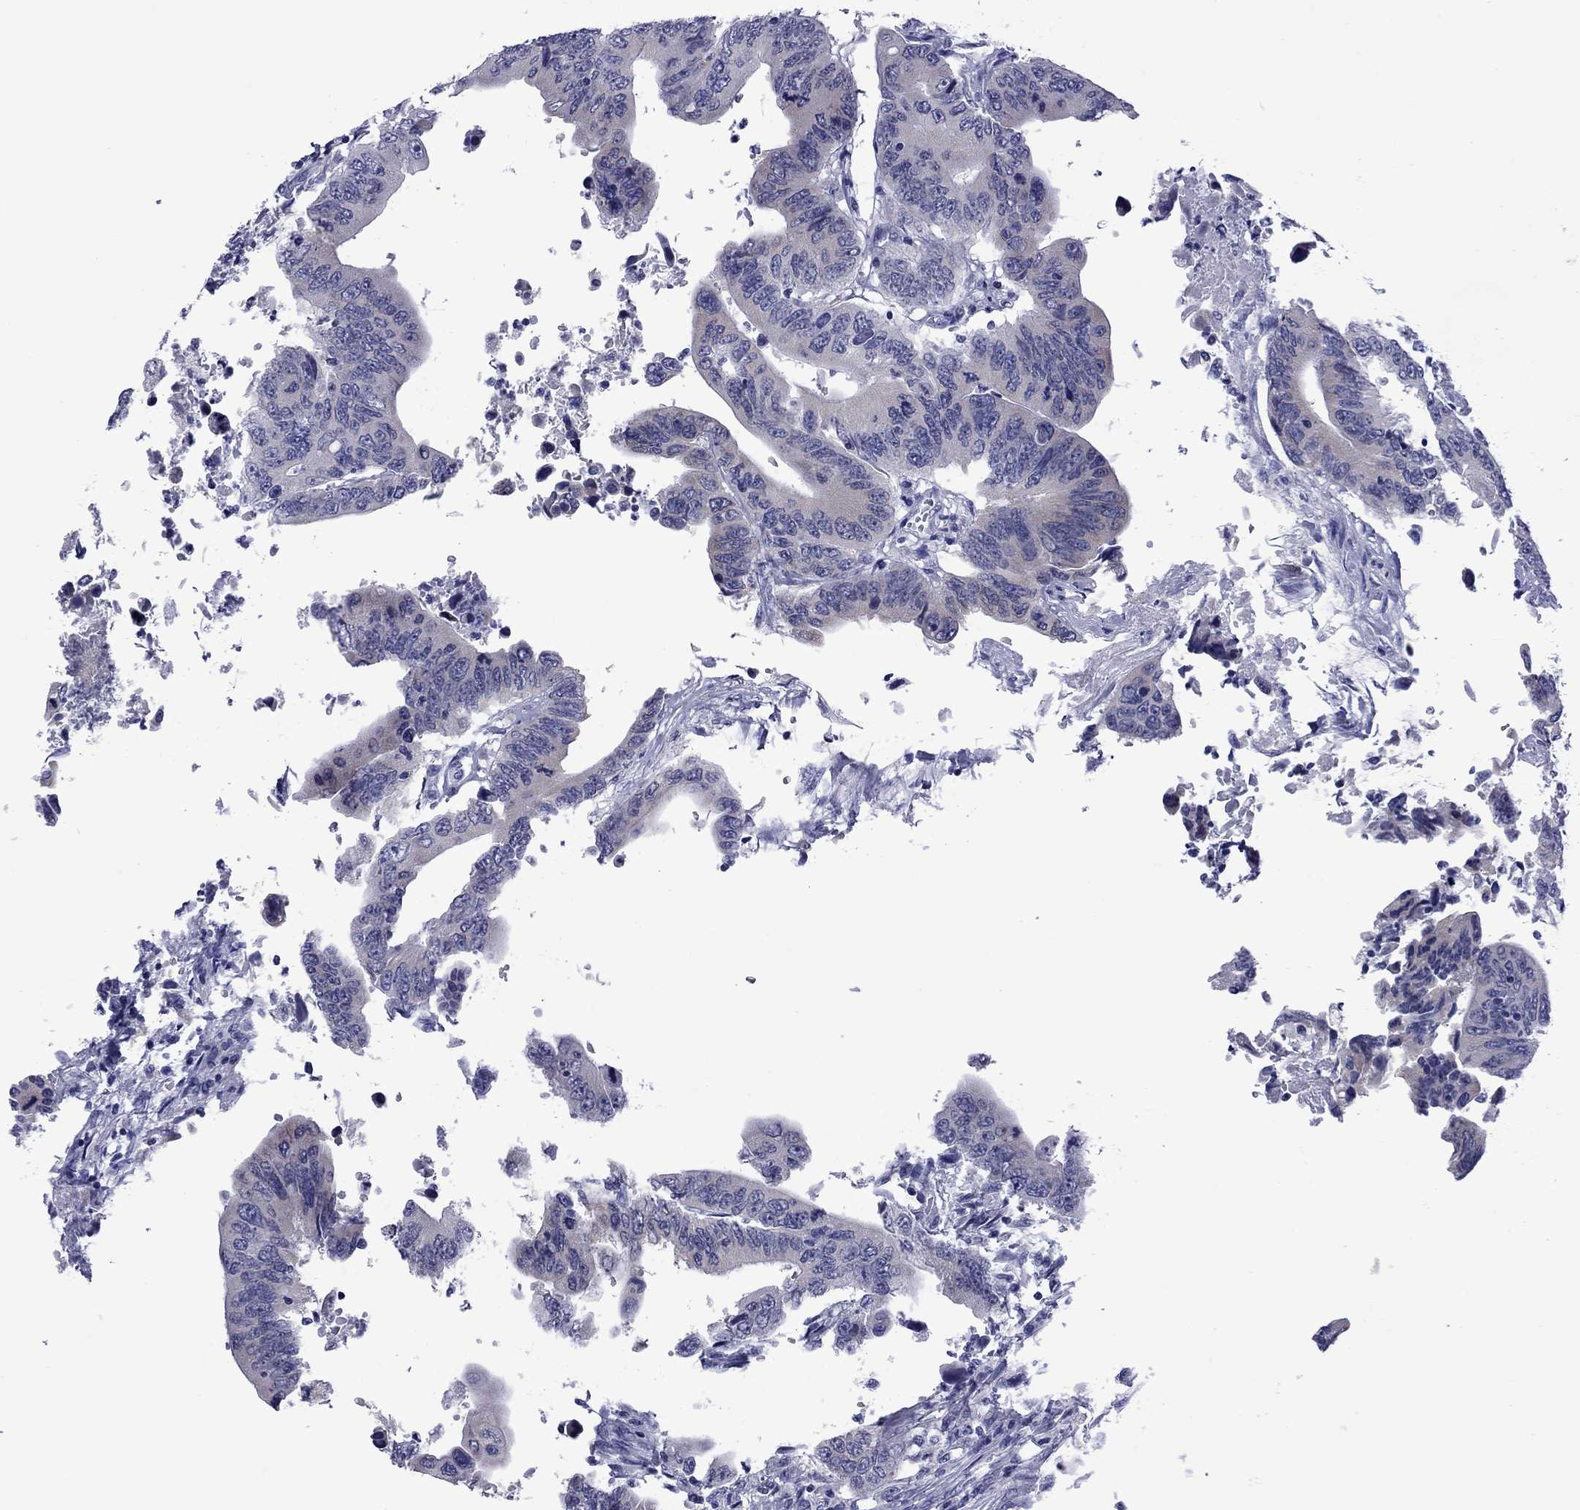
{"staining": {"intensity": "negative", "quantity": "none", "location": "none"}, "tissue": "colorectal cancer", "cell_type": "Tumor cells", "image_type": "cancer", "snomed": [{"axis": "morphology", "description": "Adenocarcinoma, NOS"}, {"axis": "topography", "description": "Colon"}], "caption": "Immunohistochemistry photomicrograph of colorectal adenocarcinoma stained for a protein (brown), which shows no staining in tumor cells.", "gene": "EPPIN", "patient": {"sex": "female", "age": 90}}